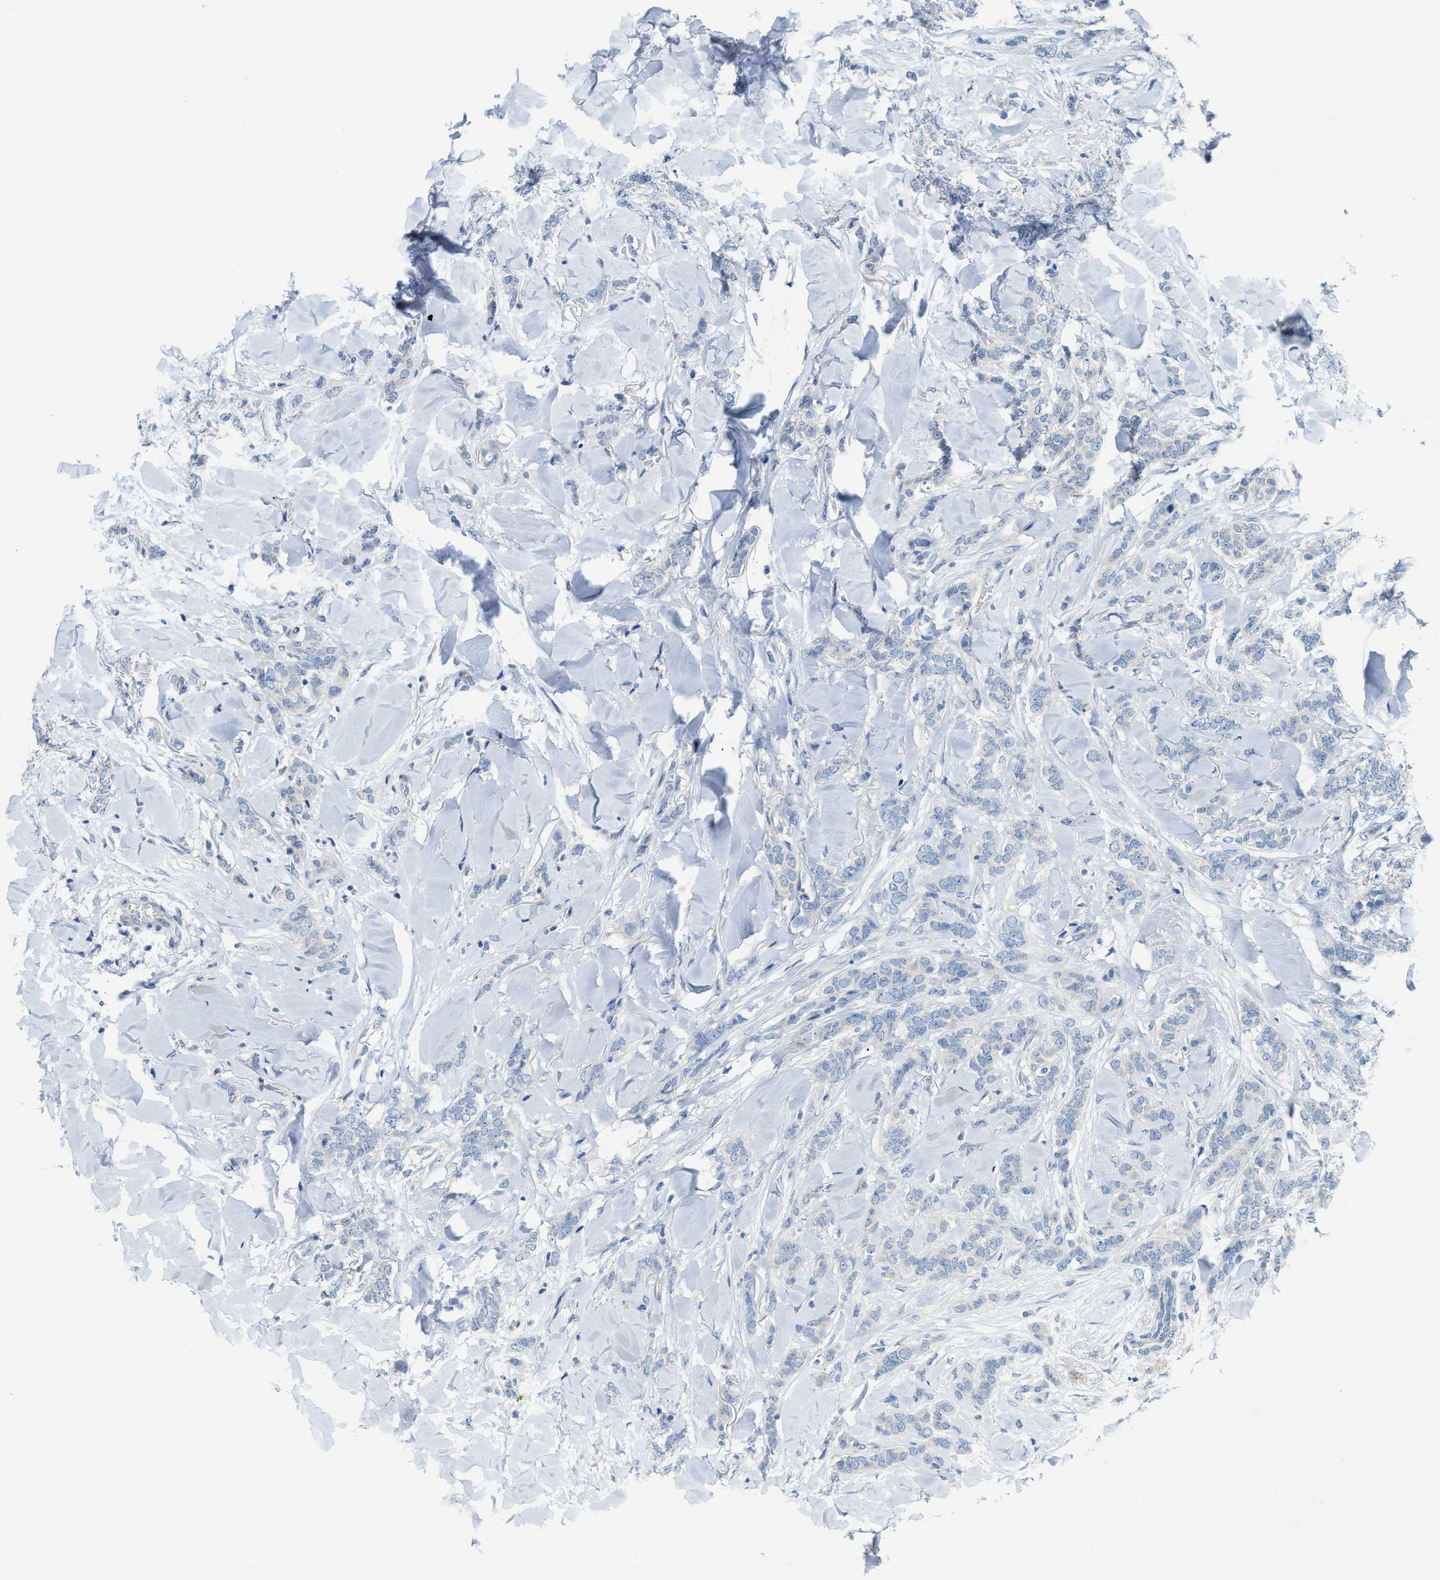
{"staining": {"intensity": "negative", "quantity": "none", "location": "none"}, "tissue": "breast cancer", "cell_type": "Tumor cells", "image_type": "cancer", "snomed": [{"axis": "morphology", "description": "Lobular carcinoma"}, {"axis": "topography", "description": "Skin"}, {"axis": "topography", "description": "Breast"}], "caption": "Human breast cancer (lobular carcinoma) stained for a protein using immunohistochemistry (IHC) reveals no staining in tumor cells.", "gene": "KLHDC10", "patient": {"sex": "female", "age": 46}}